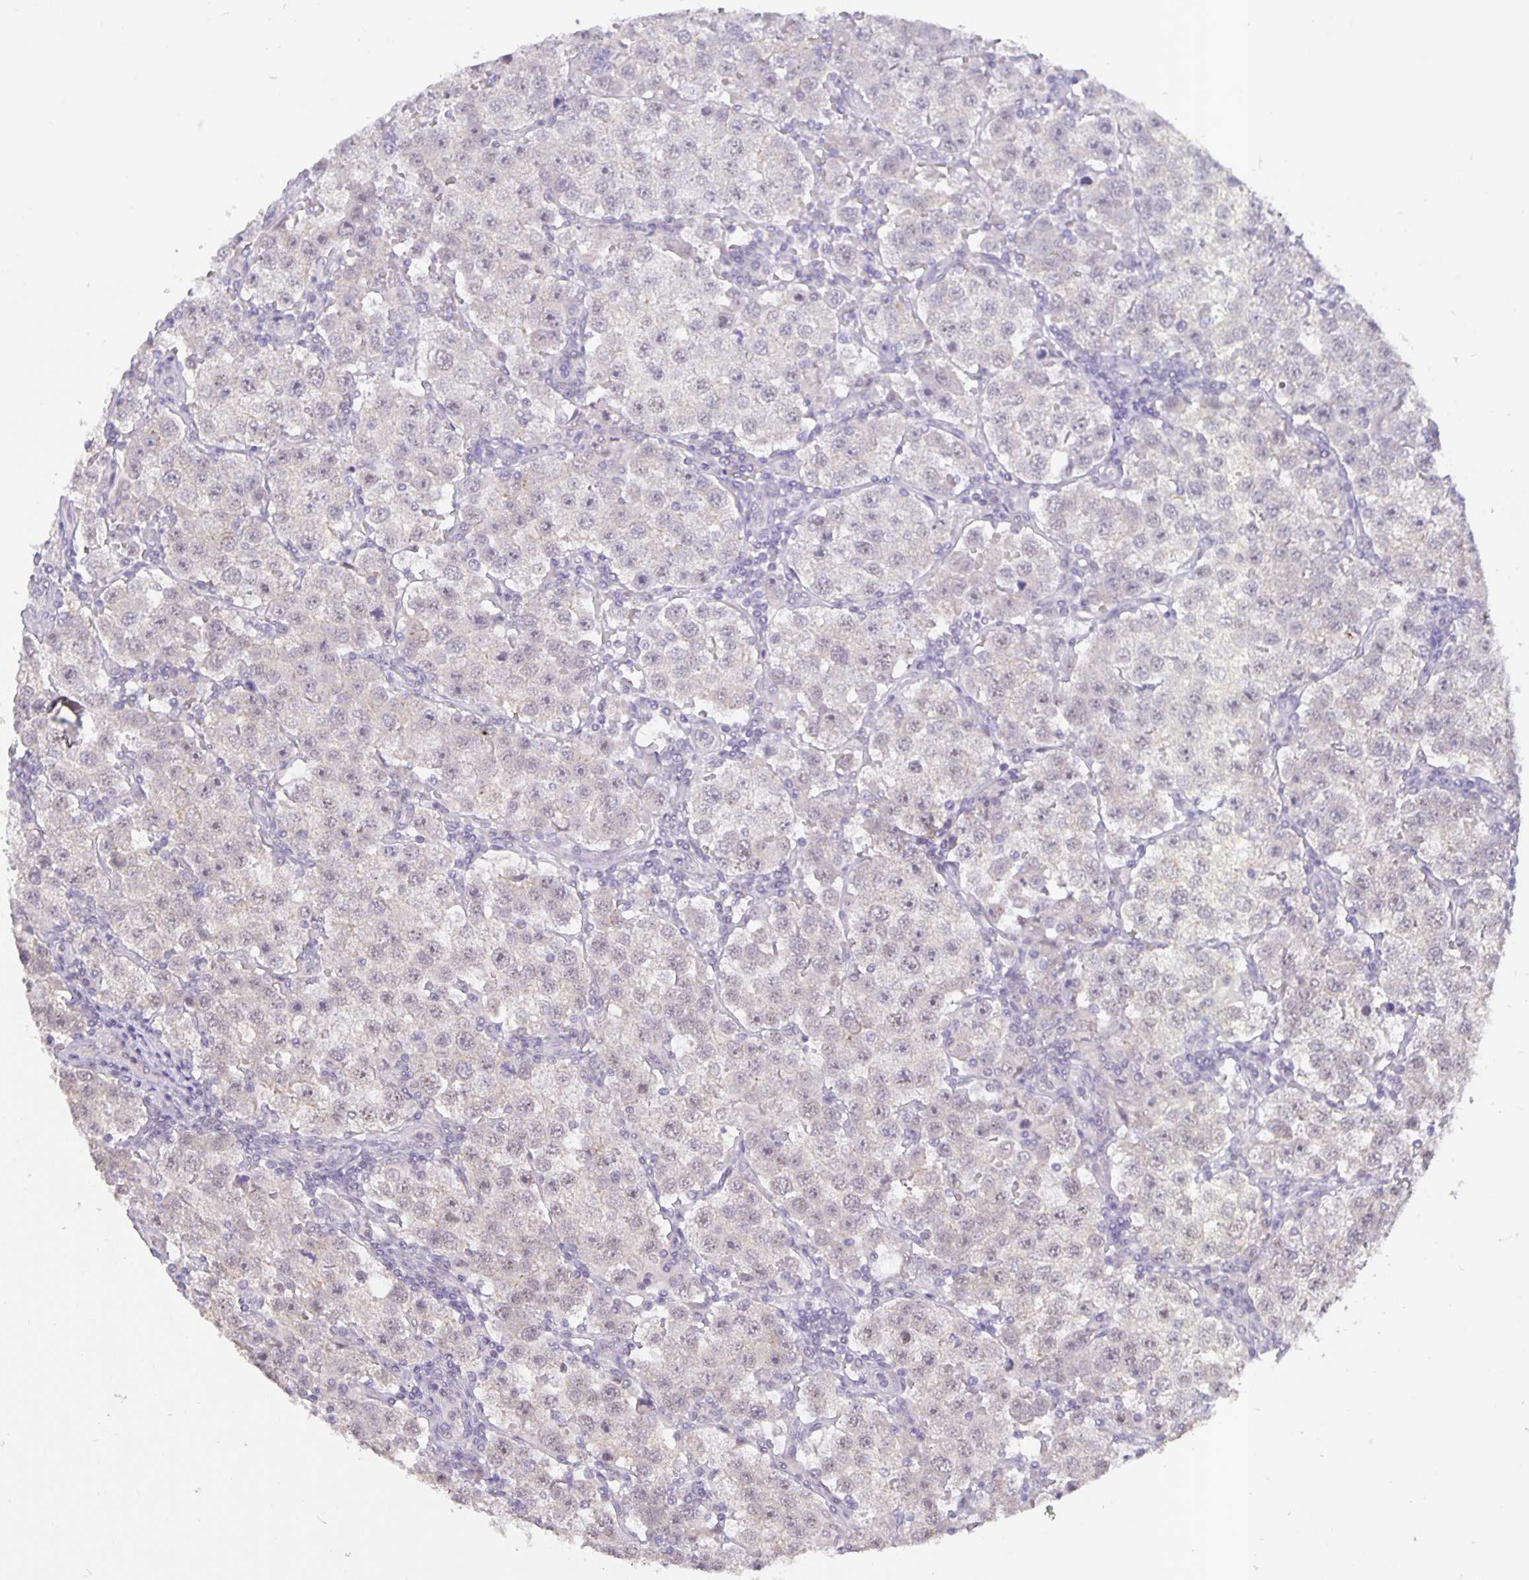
{"staining": {"intensity": "negative", "quantity": "none", "location": "none"}, "tissue": "testis cancer", "cell_type": "Tumor cells", "image_type": "cancer", "snomed": [{"axis": "morphology", "description": "Seminoma, NOS"}, {"axis": "topography", "description": "Testis"}], "caption": "The image displays no staining of tumor cells in testis cancer (seminoma). (DAB (3,3'-diaminobenzidine) immunohistochemistry, high magnification).", "gene": "ARVCF", "patient": {"sex": "male", "age": 37}}